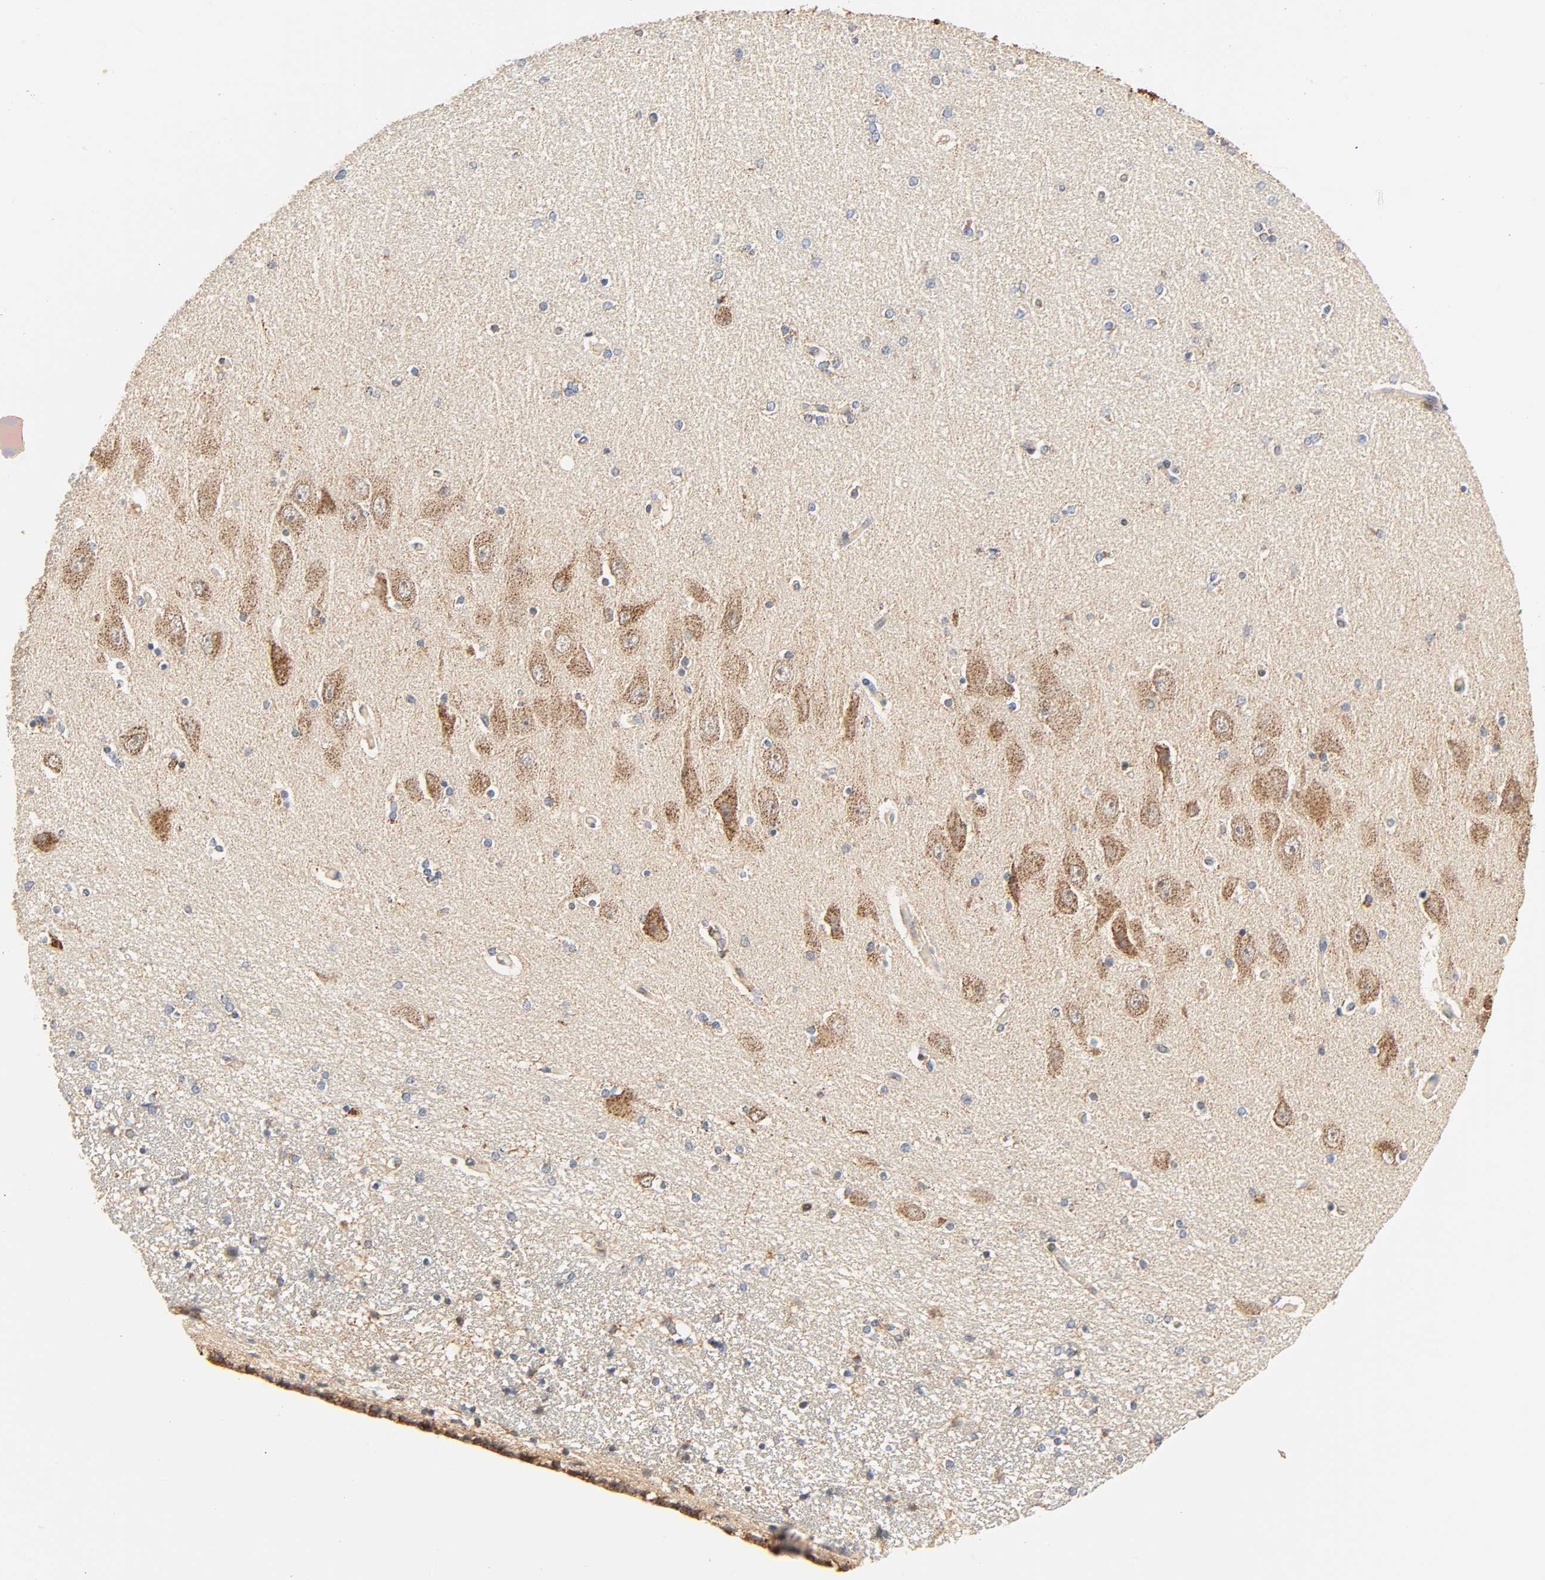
{"staining": {"intensity": "moderate", "quantity": "25%-75%", "location": "cytoplasmic/membranous"}, "tissue": "hippocampus", "cell_type": "Glial cells", "image_type": "normal", "snomed": [{"axis": "morphology", "description": "Normal tissue, NOS"}, {"axis": "topography", "description": "Hippocampus"}], "caption": "The image shows immunohistochemical staining of benign hippocampus. There is moderate cytoplasmic/membranous expression is present in about 25%-75% of glial cells.", "gene": "ZMAT5", "patient": {"sex": "female", "age": 54}}